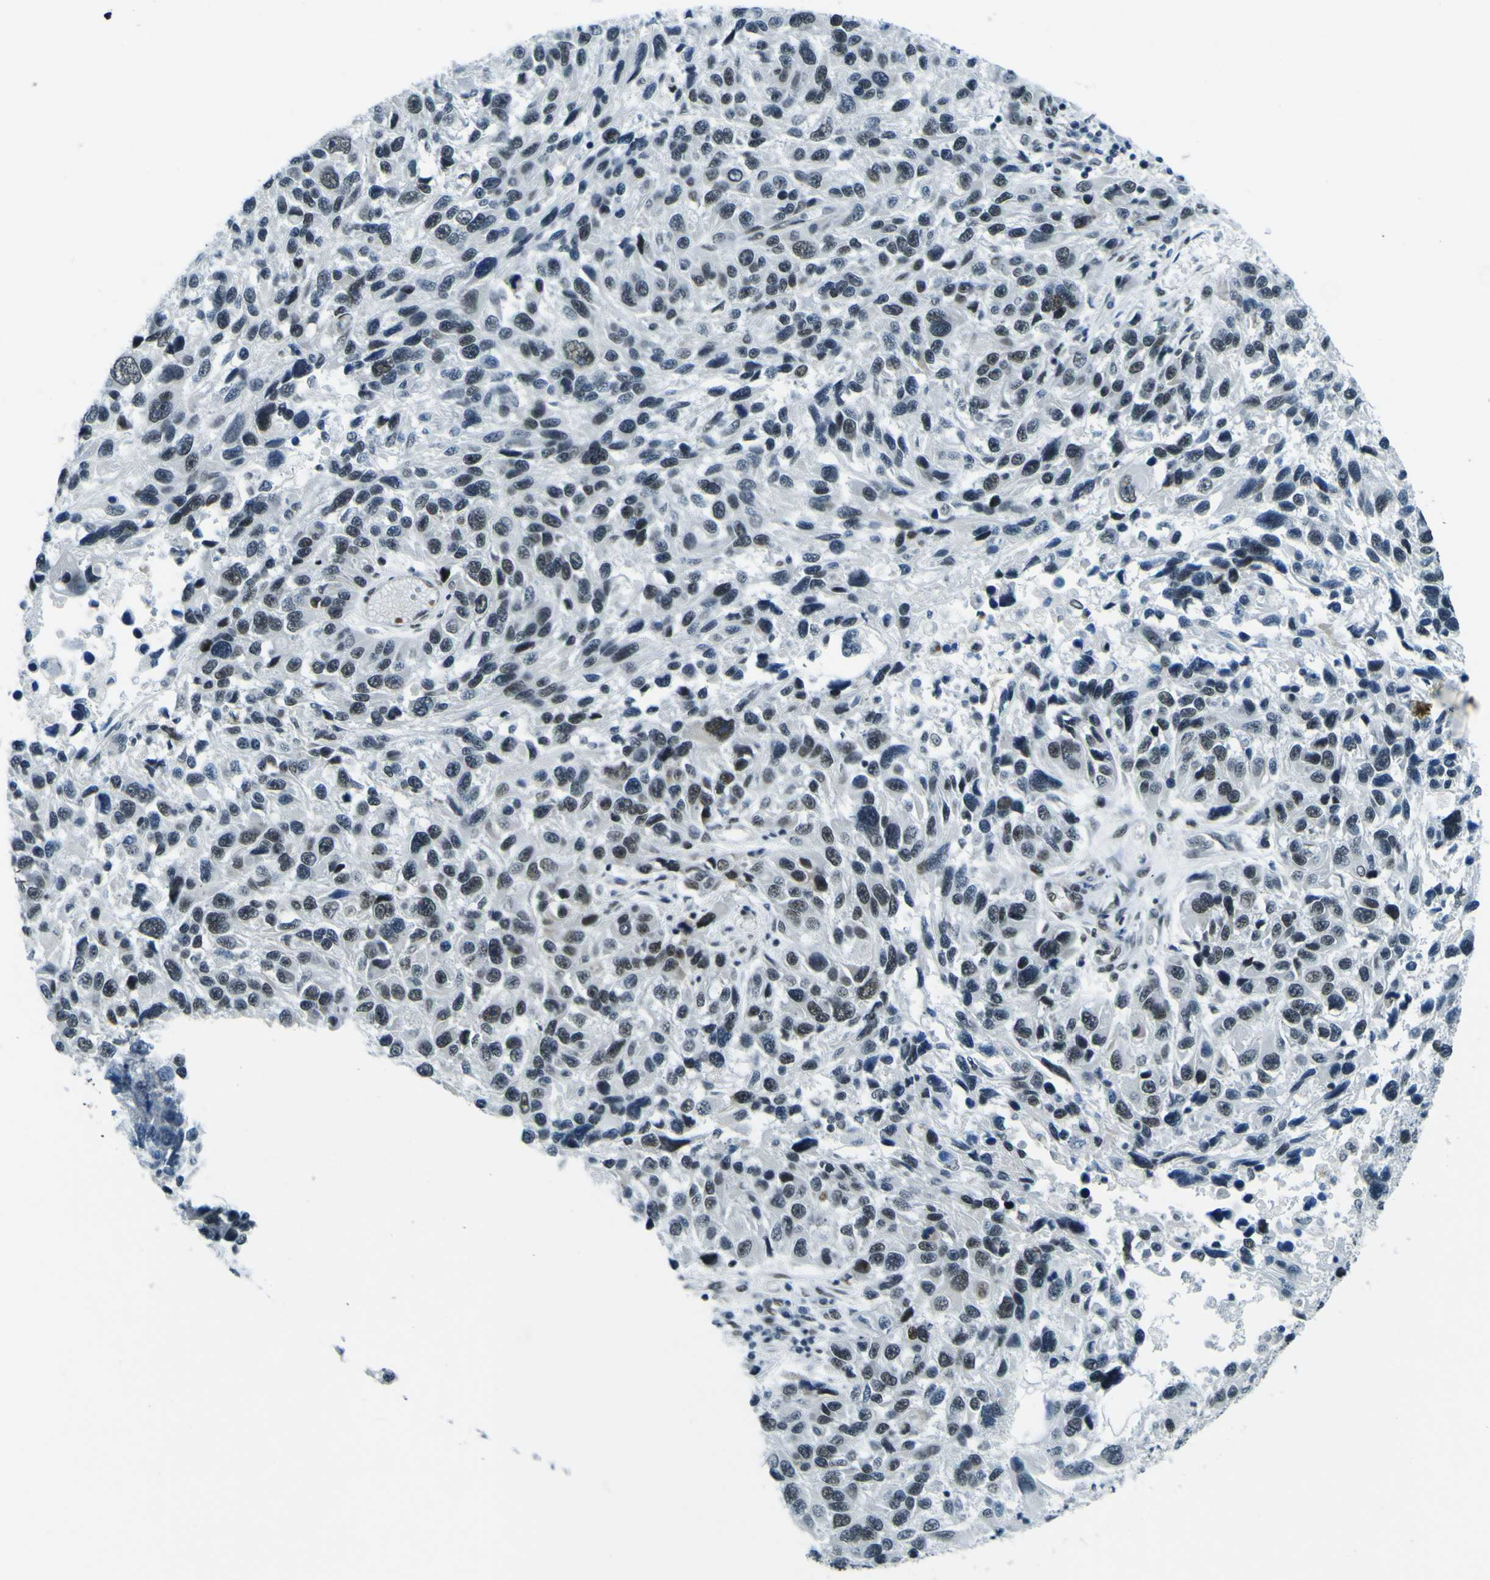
{"staining": {"intensity": "weak", "quantity": "<25%", "location": "nuclear"}, "tissue": "melanoma", "cell_type": "Tumor cells", "image_type": "cancer", "snomed": [{"axis": "morphology", "description": "Malignant melanoma, NOS"}, {"axis": "topography", "description": "Skin"}], "caption": "There is no significant positivity in tumor cells of malignant melanoma.", "gene": "CEBPG", "patient": {"sex": "male", "age": 53}}